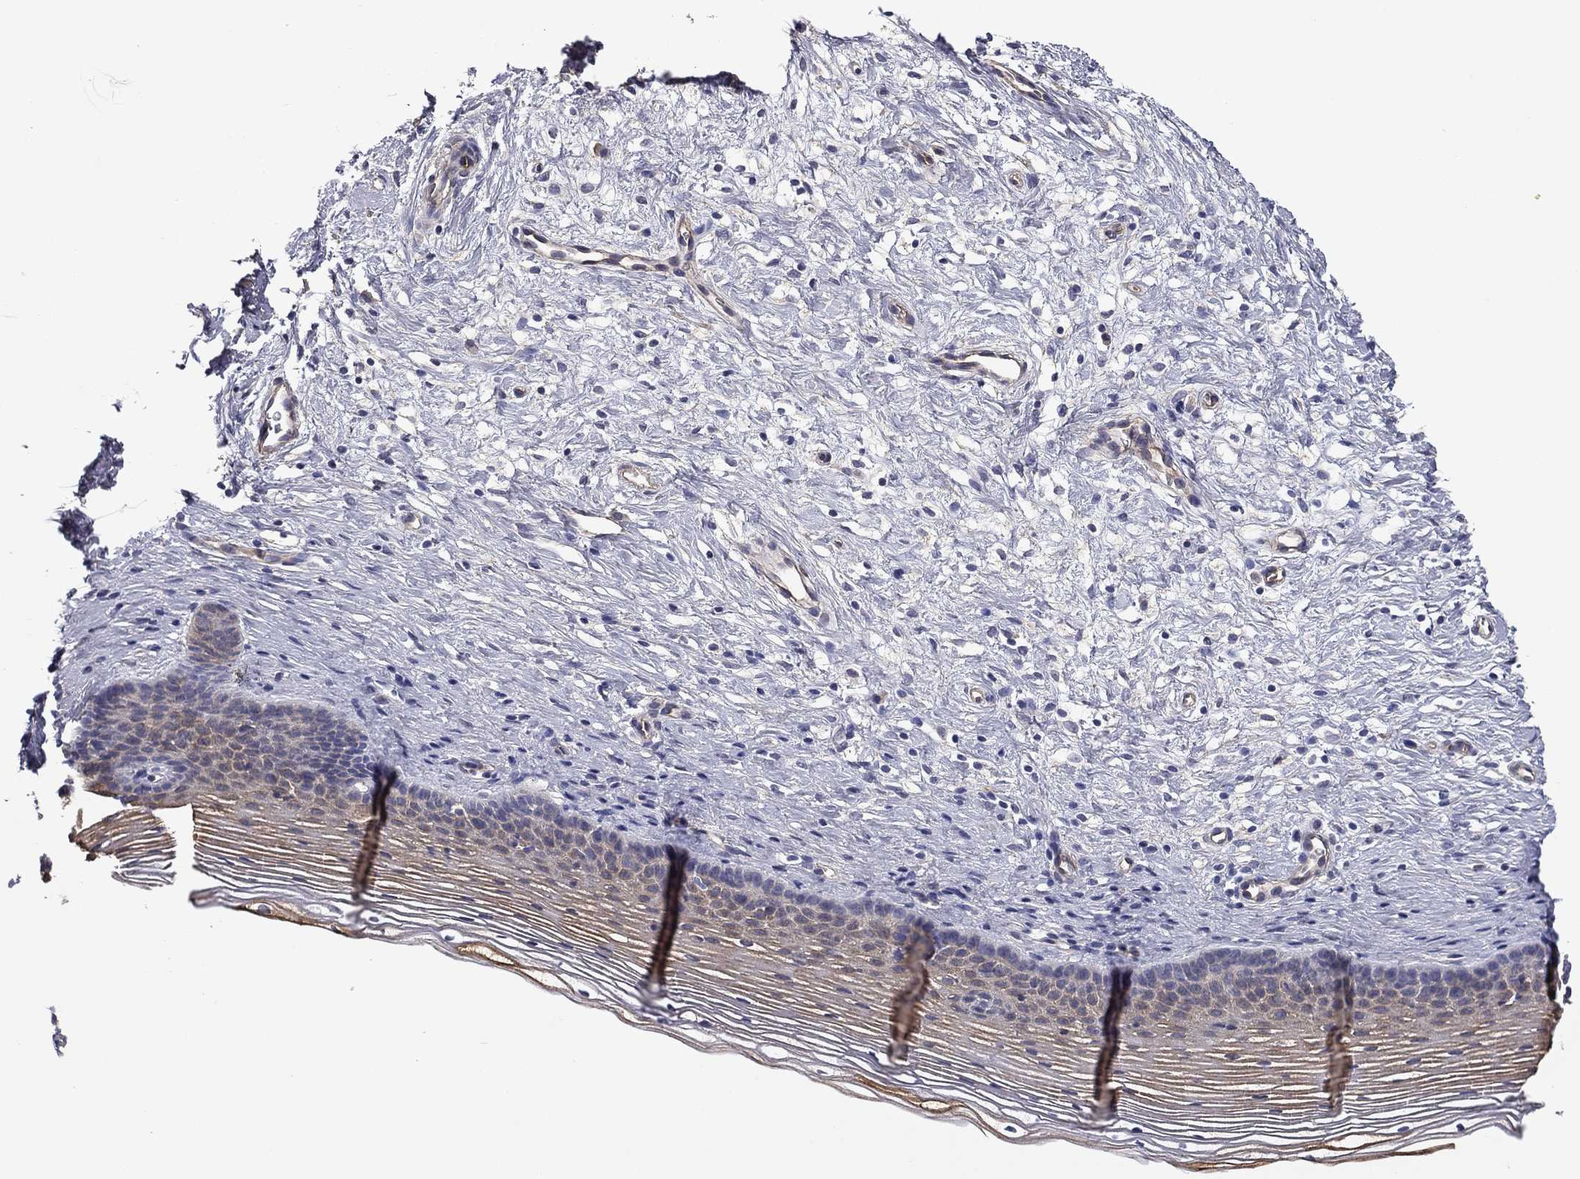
{"staining": {"intensity": "moderate", "quantity": "<25%", "location": "cytoplasmic/membranous"}, "tissue": "cervix", "cell_type": "Squamous epithelial cells", "image_type": "normal", "snomed": [{"axis": "morphology", "description": "Normal tissue, NOS"}, {"axis": "topography", "description": "Cervix"}], "caption": "Protein staining of unremarkable cervix demonstrates moderate cytoplasmic/membranous positivity in about <25% of squamous epithelial cells. The protein of interest is stained brown, and the nuclei are stained in blue (DAB (3,3'-diaminobenzidine) IHC with brightfield microscopy, high magnification).", "gene": "TCHH", "patient": {"sex": "female", "age": 39}}